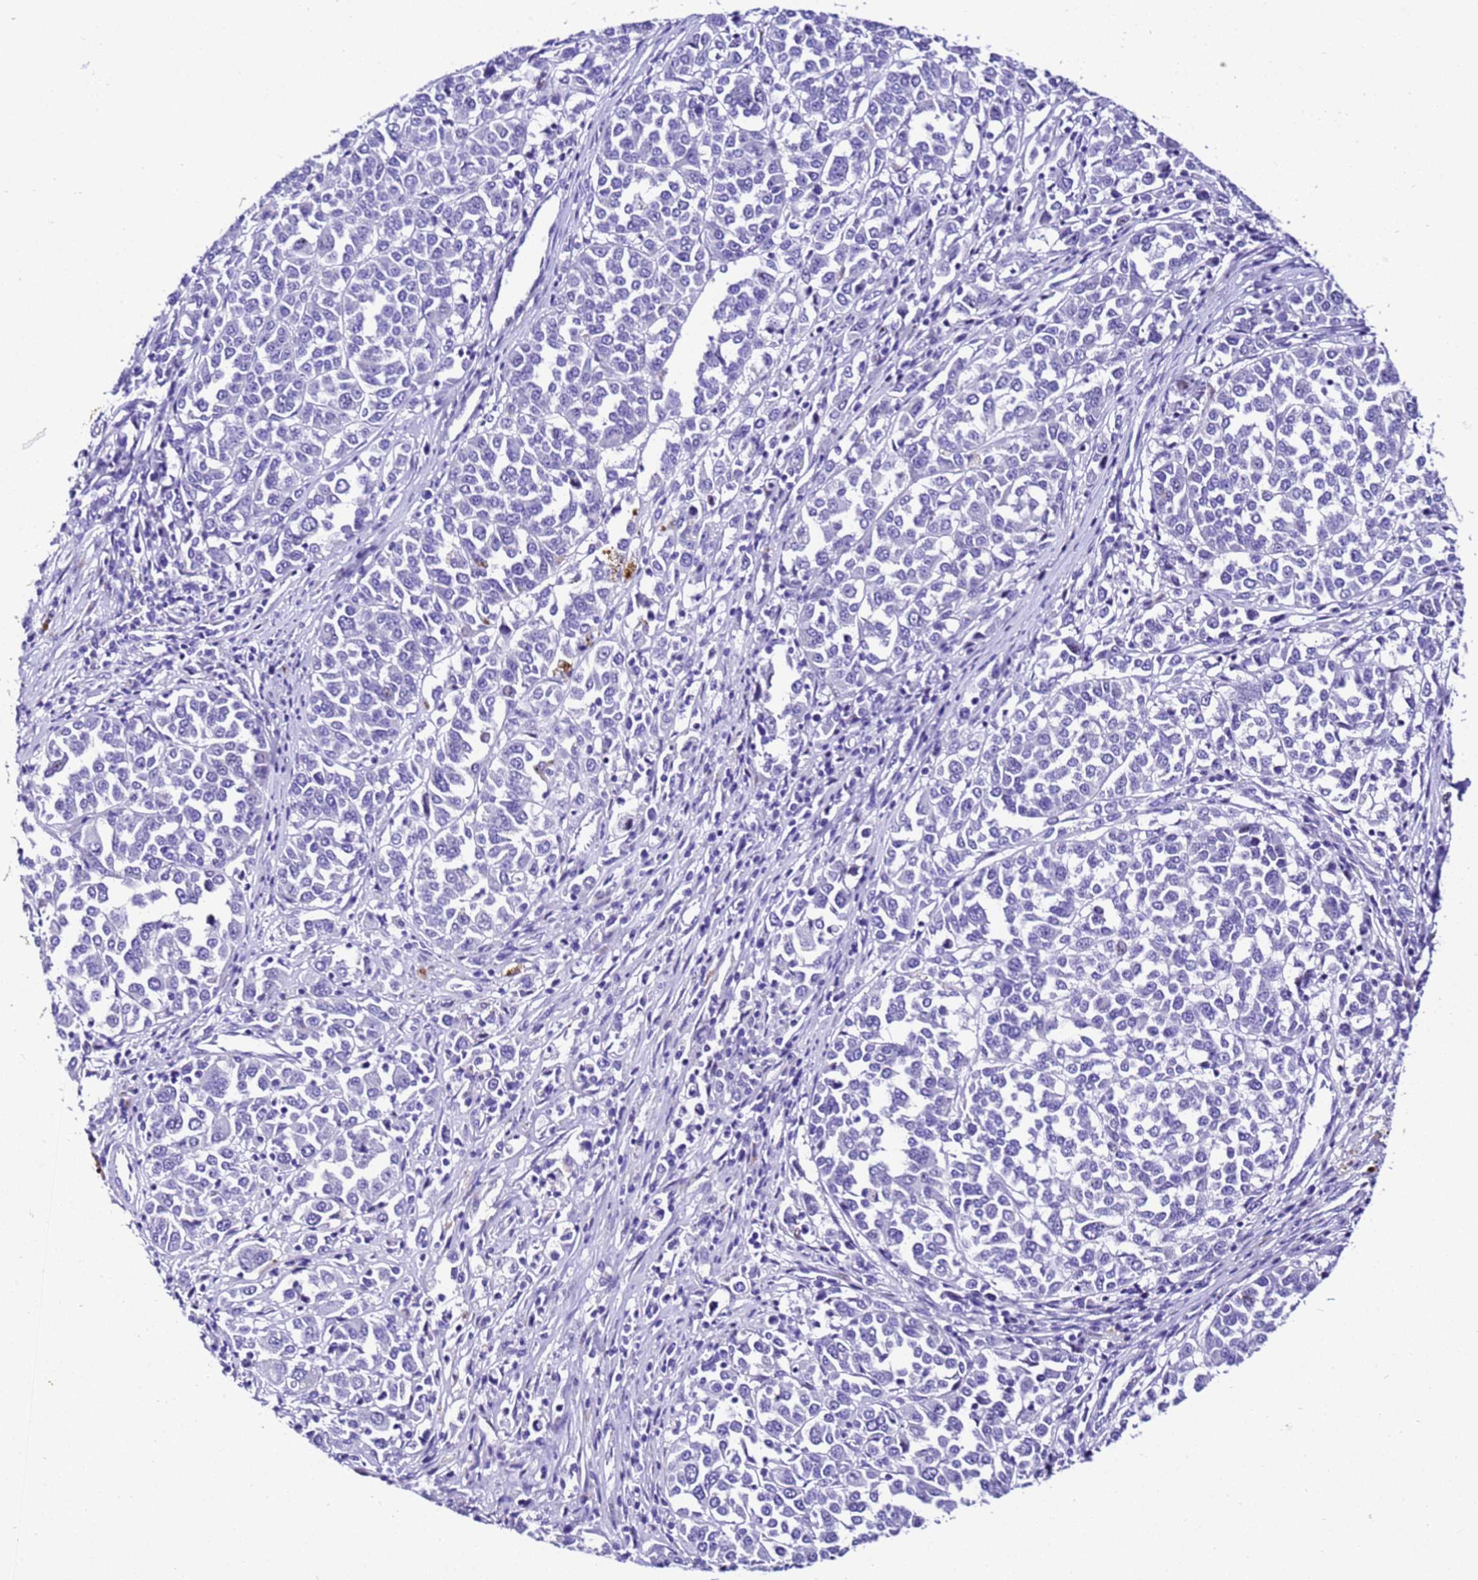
{"staining": {"intensity": "negative", "quantity": "none", "location": "none"}, "tissue": "melanoma", "cell_type": "Tumor cells", "image_type": "cancer", "snomed": [{"axis": "morphology", "description": "Malignant melanoma, Metastatic site"}, {"axis": "topography", "description": "Lymph node"}], "caption": "An image of malignant melanoma (metastatic site) stained for a protein displays no brown staining in tumor cells.", "gene": "ZNF417", "patient": {"sex": "male", "age": 44}}